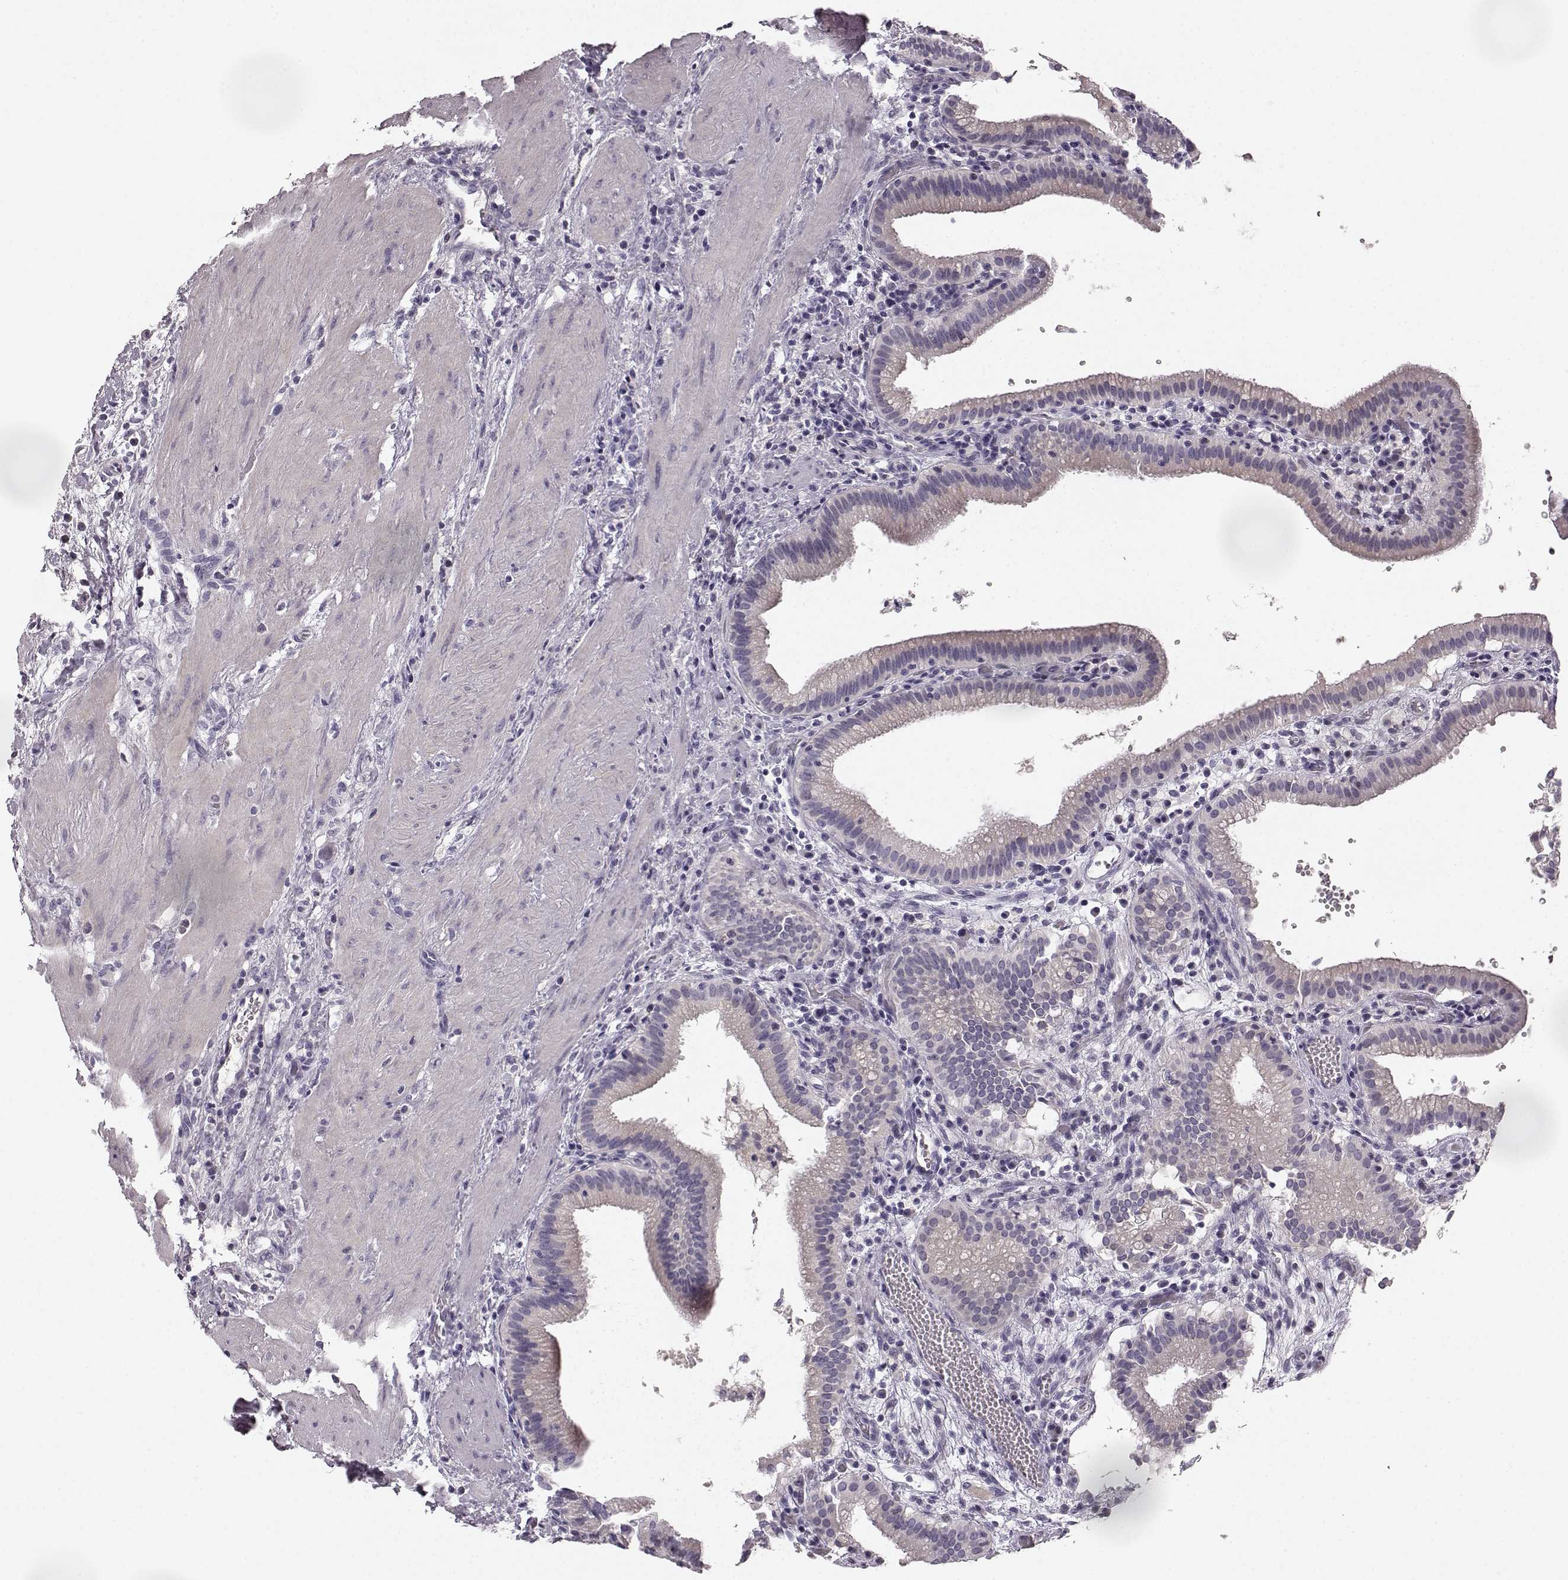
{"staining": {"intensity": "negative", "quantity": "none", "location": "none"}, "tissue": "gallbladder", "cell_type": "Glandular cells", "image_type": "normal", "snomed": [{"axis": "morphology", "description": "Normal tissue, NOS"}, {"axis": "topography", "description": "Gallbladder"}], "caption": "Protein analysis of benign gallbladder demonstrates no significant positivity in glandular cells. (DAB immunohistochemistry visualized using brightfield microscopy, high magnification).", "gene": "KIAA0319", "patient": {"sex": "male", "age": 42}}